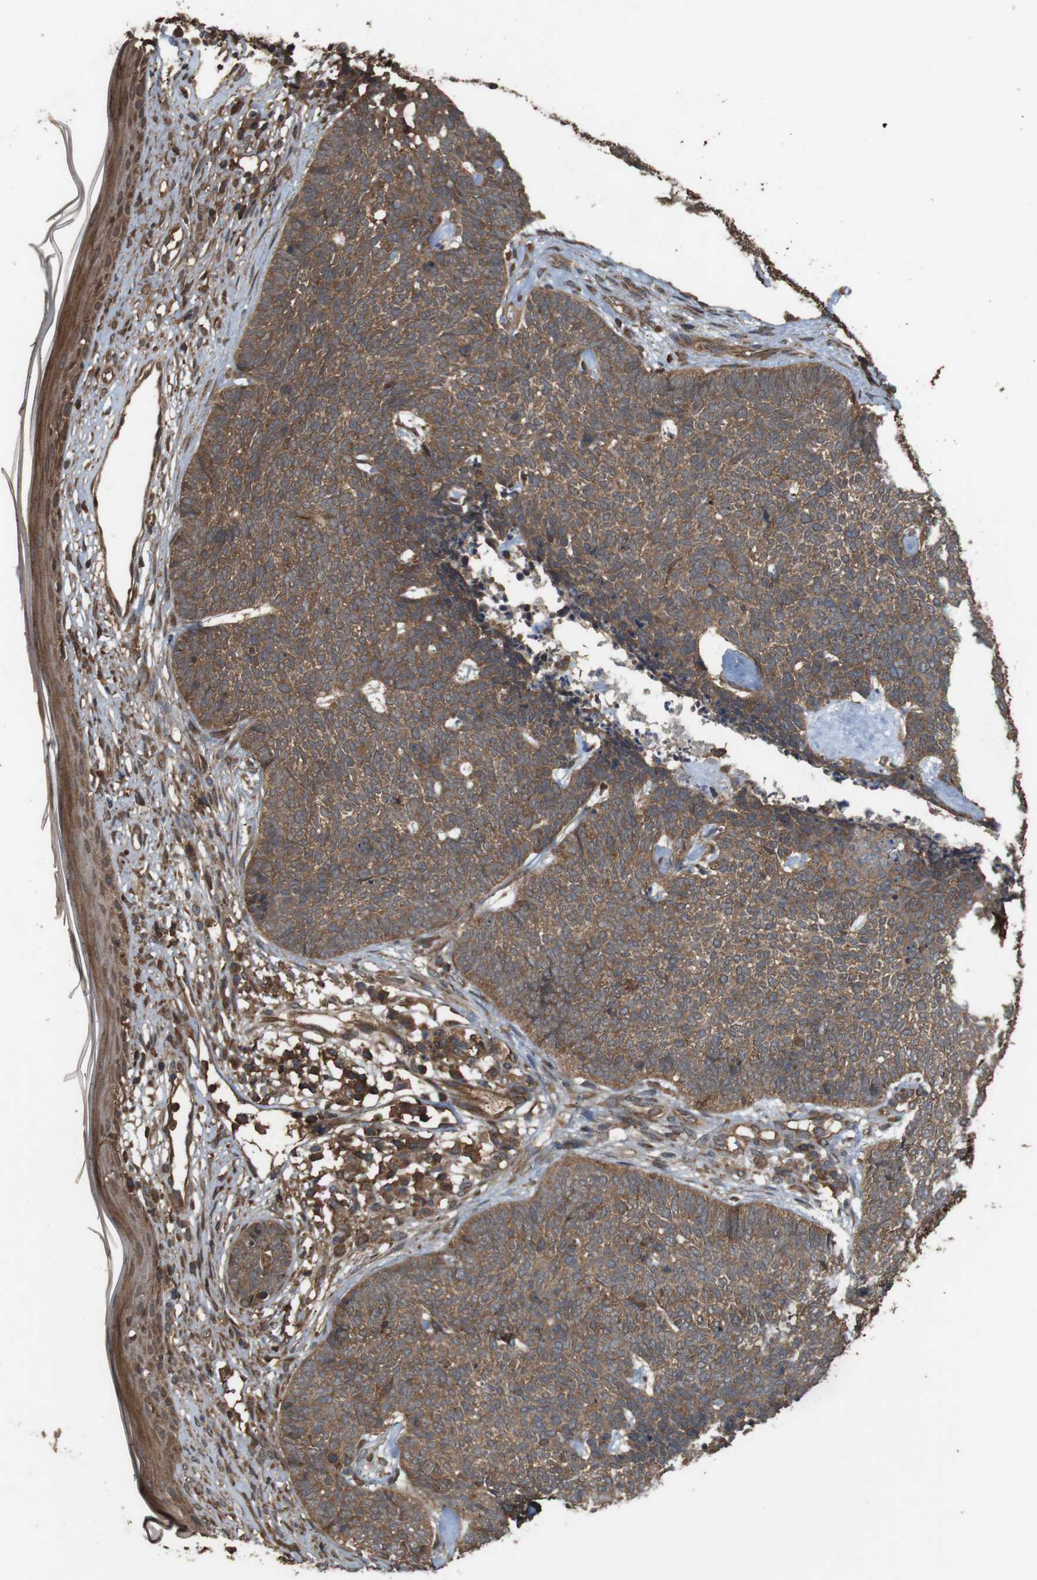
{"staining": {"intensity": "moderate", "quantity": ">75%", "location": "cytoplasmic/membranous"}, "tissue": "skin cancer", "cell_type": "Tumor cells", "image_type": "cancer", "snomed": [{"axis": "morphology", "description": "Basal cell carcinoma"}, {"axis": "topography", "description": "Skin"}], "caption": "This is a micrograph of IHC staining of basal cell carcinoma (skin), which shows moderate staining in the cytoplasmic/membranous of tumor cells.", "gene": "BAG4", "patient": {"sex": "female", "age": 84}}